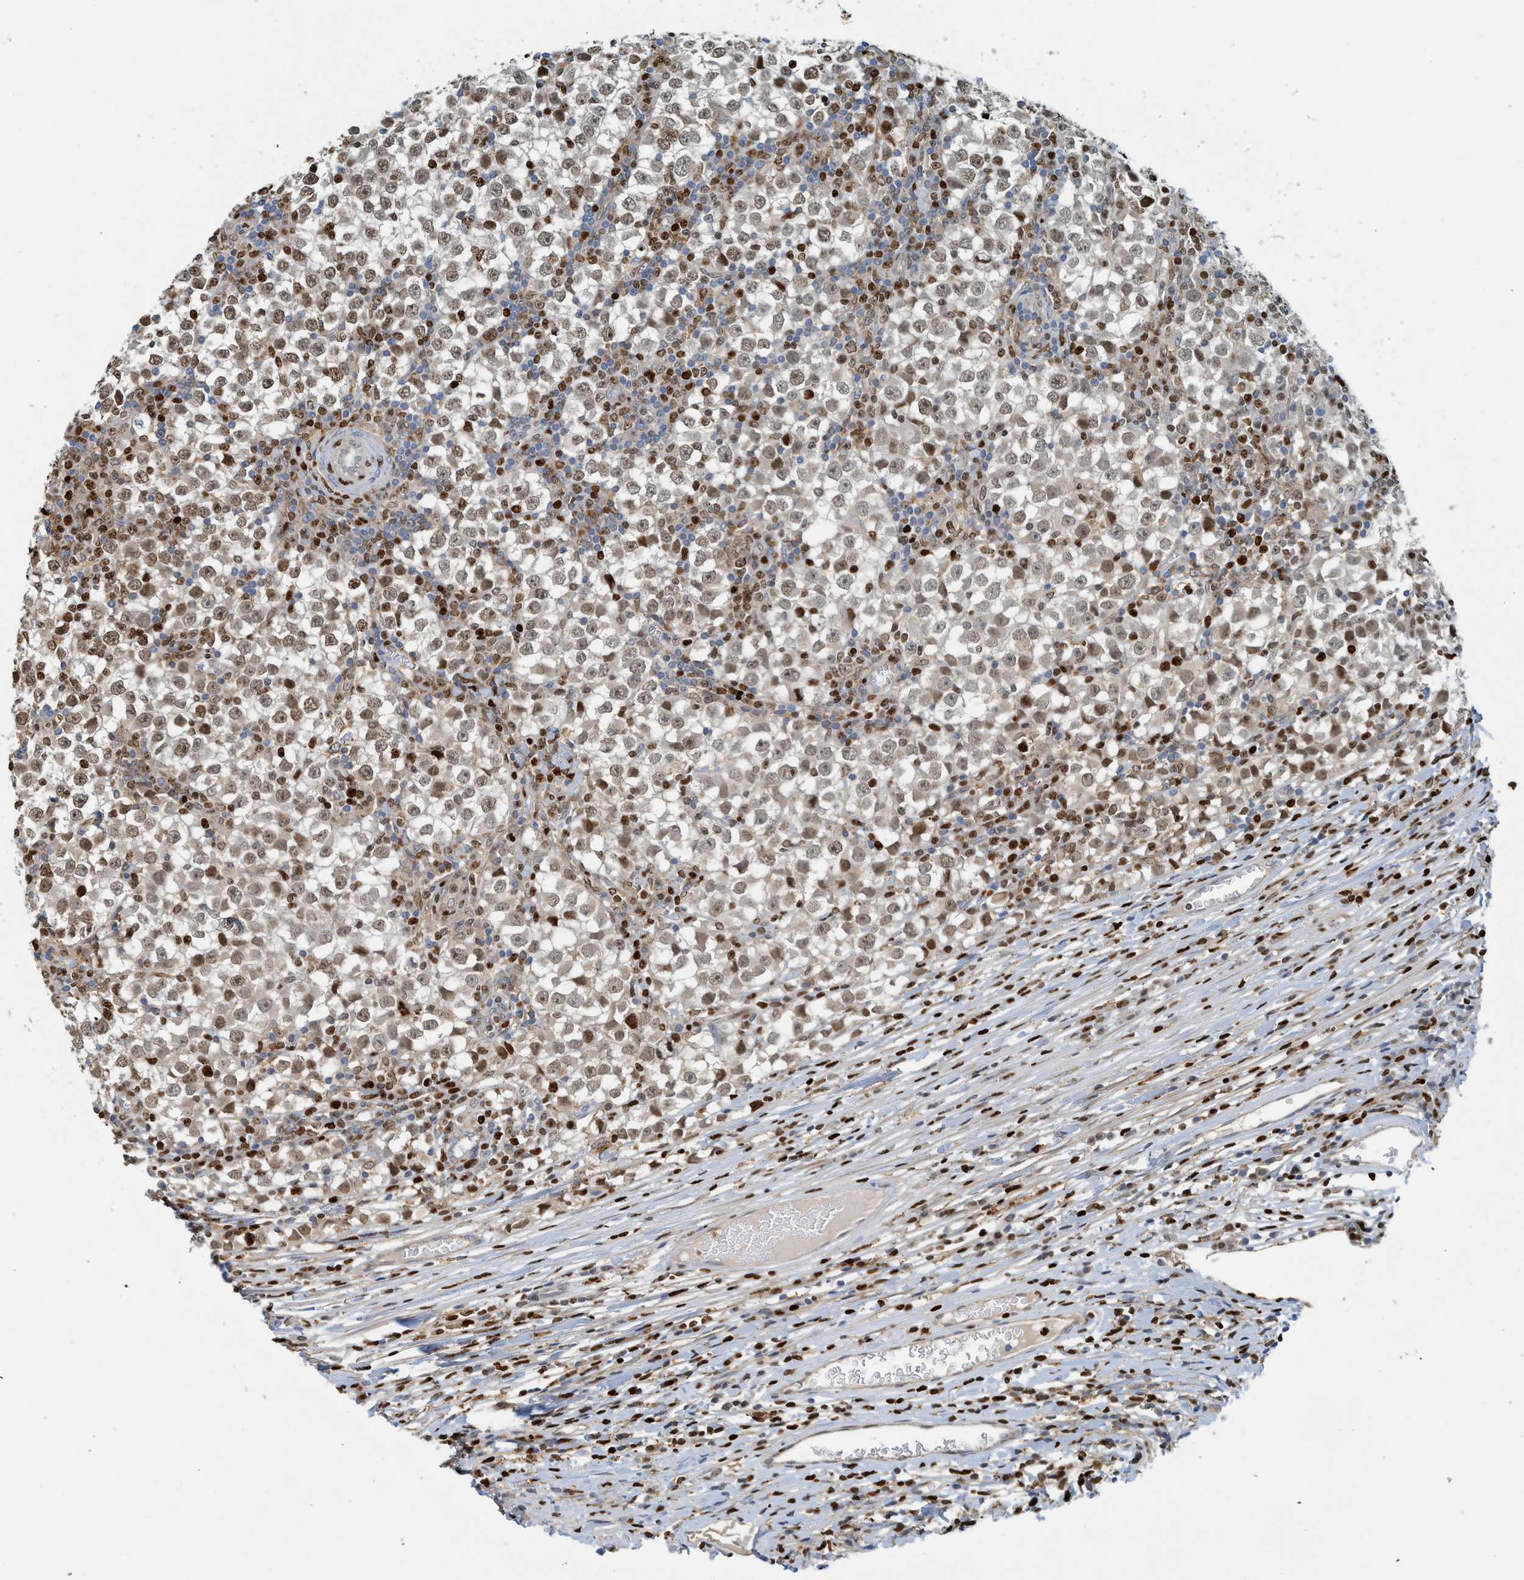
{"staining": {"intensity": "weak", "quantity": "25%-75%", "location": "nuclear"}, "tissue": "testis cancer", "cell_type": "Tumor cells", "image_type": "cancer", "snomed": [{"axis": "morphology", "description": "Seminoma, NOS"}, {"axis": "topography", "description": "Testis"}], "caption": "A brown stain labels weak nuclear expression of a protein in testis seminoma tumor cells. (IHC, brightfield microscopy, high magnification).", "gene": "SH3D19", "patient": {"sex": "male", "age": 65}}